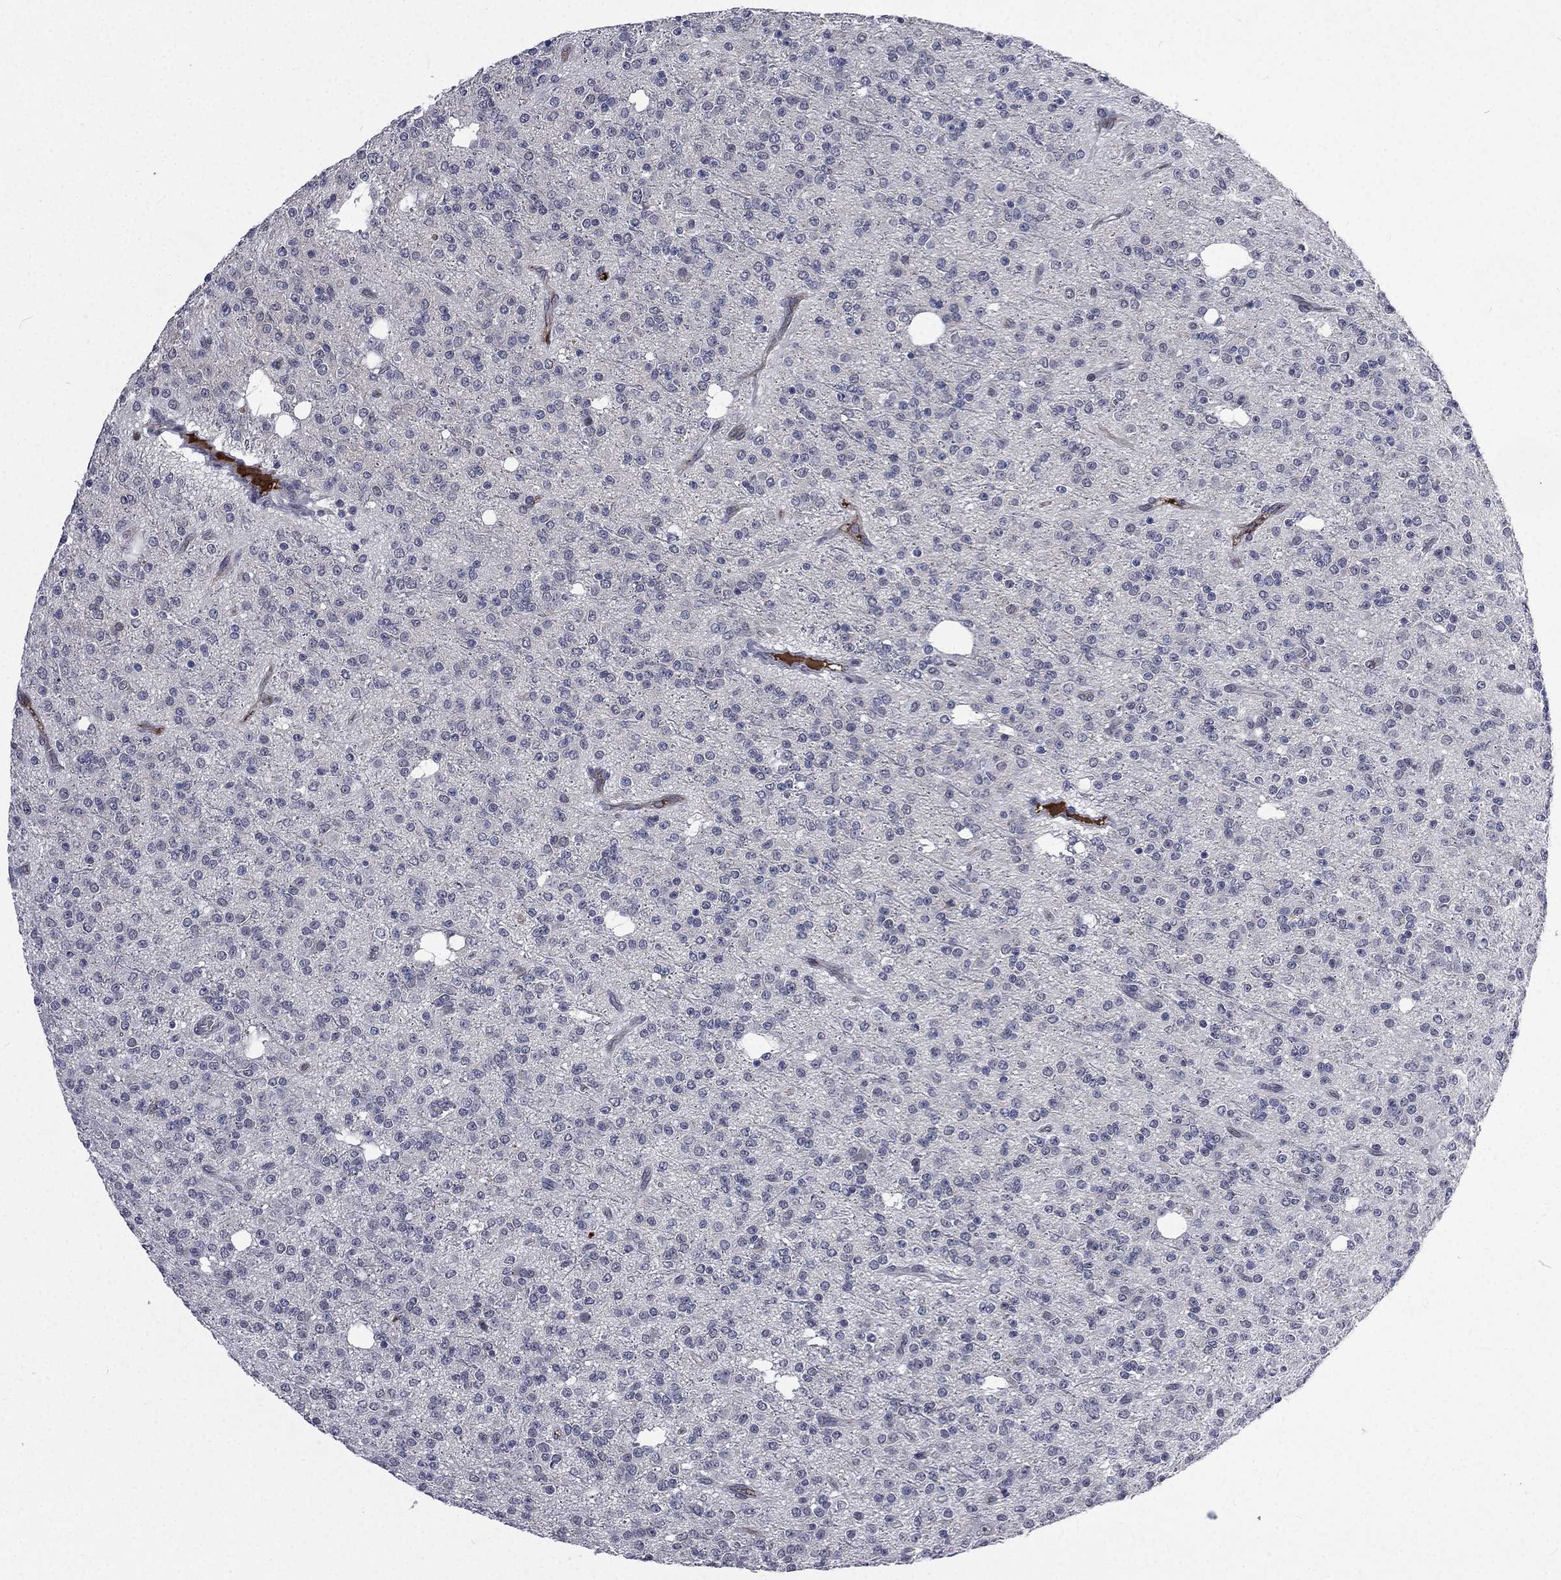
{"staining": {"intensity": "negative", "quantity": "none", "location": "none"}, "tissue": "glioma", "cell_type": "Tumor cells", "image_type": "cancer", "snomed": [{"axis": "morphology", "description": "Glioma, malignant, Low grade"}, {"axis": "topography", "description": "Brain"}], "caption": "High power microscopy photomicrograph of an immunohistochemistry photomicrograph of malignant glioma (low-grade), revealing no significant expression in tumor cells.", "gene": "FGG", "patient": {"sex": "male", "age": 27}}